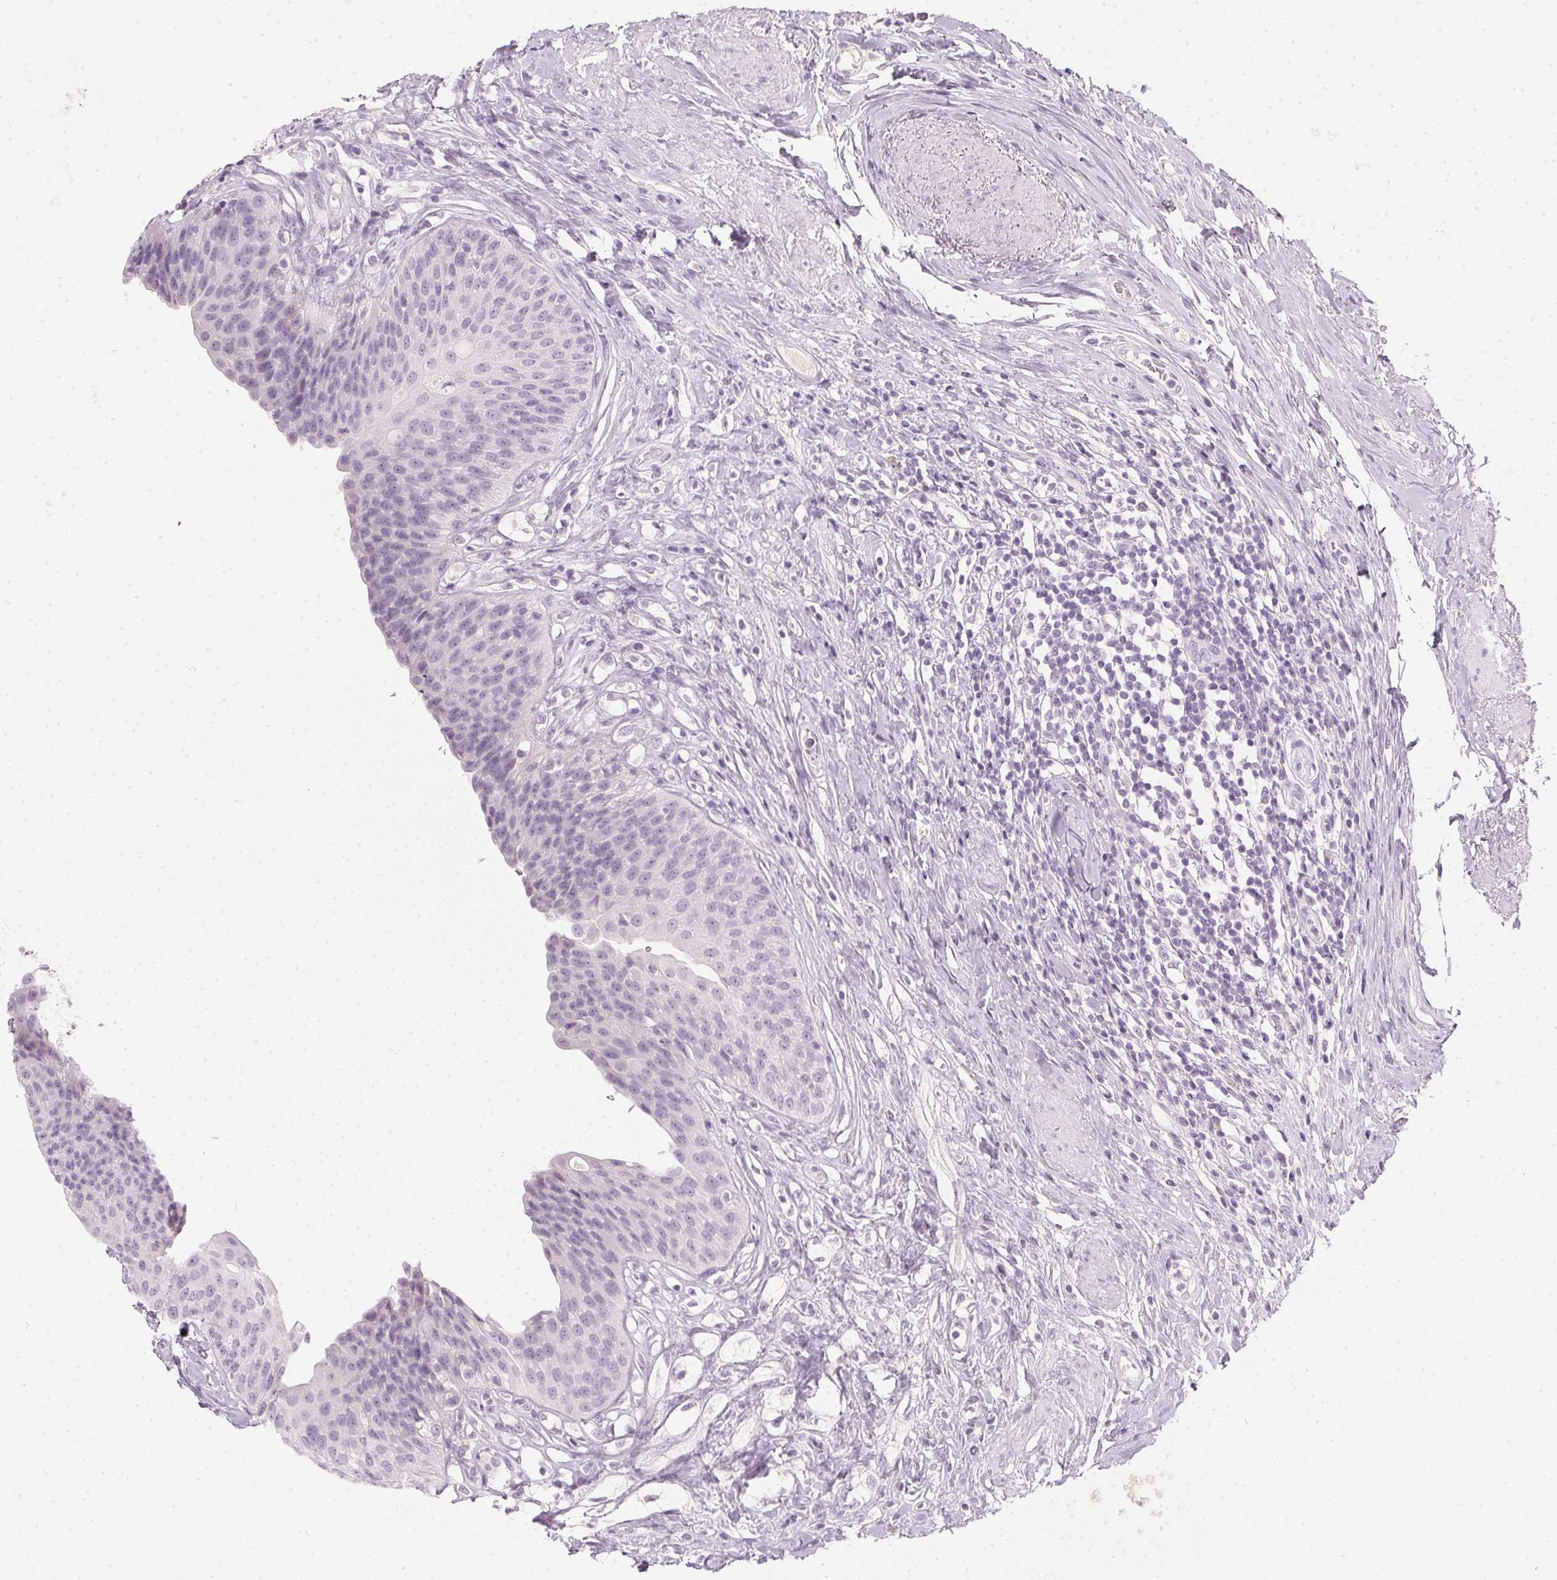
{"staining": {"intensity": "negative", "quantity": "none", "location": "none"}, "tissue": "urinary bladder", "cell_type": "Urothelial cells", "image_type": "normal", "snomed": [{"axis": "morphology", "description": "Normal tissue, NOS"}, {"axis": "topography", "description": "Urinary bladder"}], "caption": "Micrograph shows no protein positivity in urothelial cells of benign urinary bladder.", "gene": "TMEM72", "patient": {"sex": "female", "age": 56}}